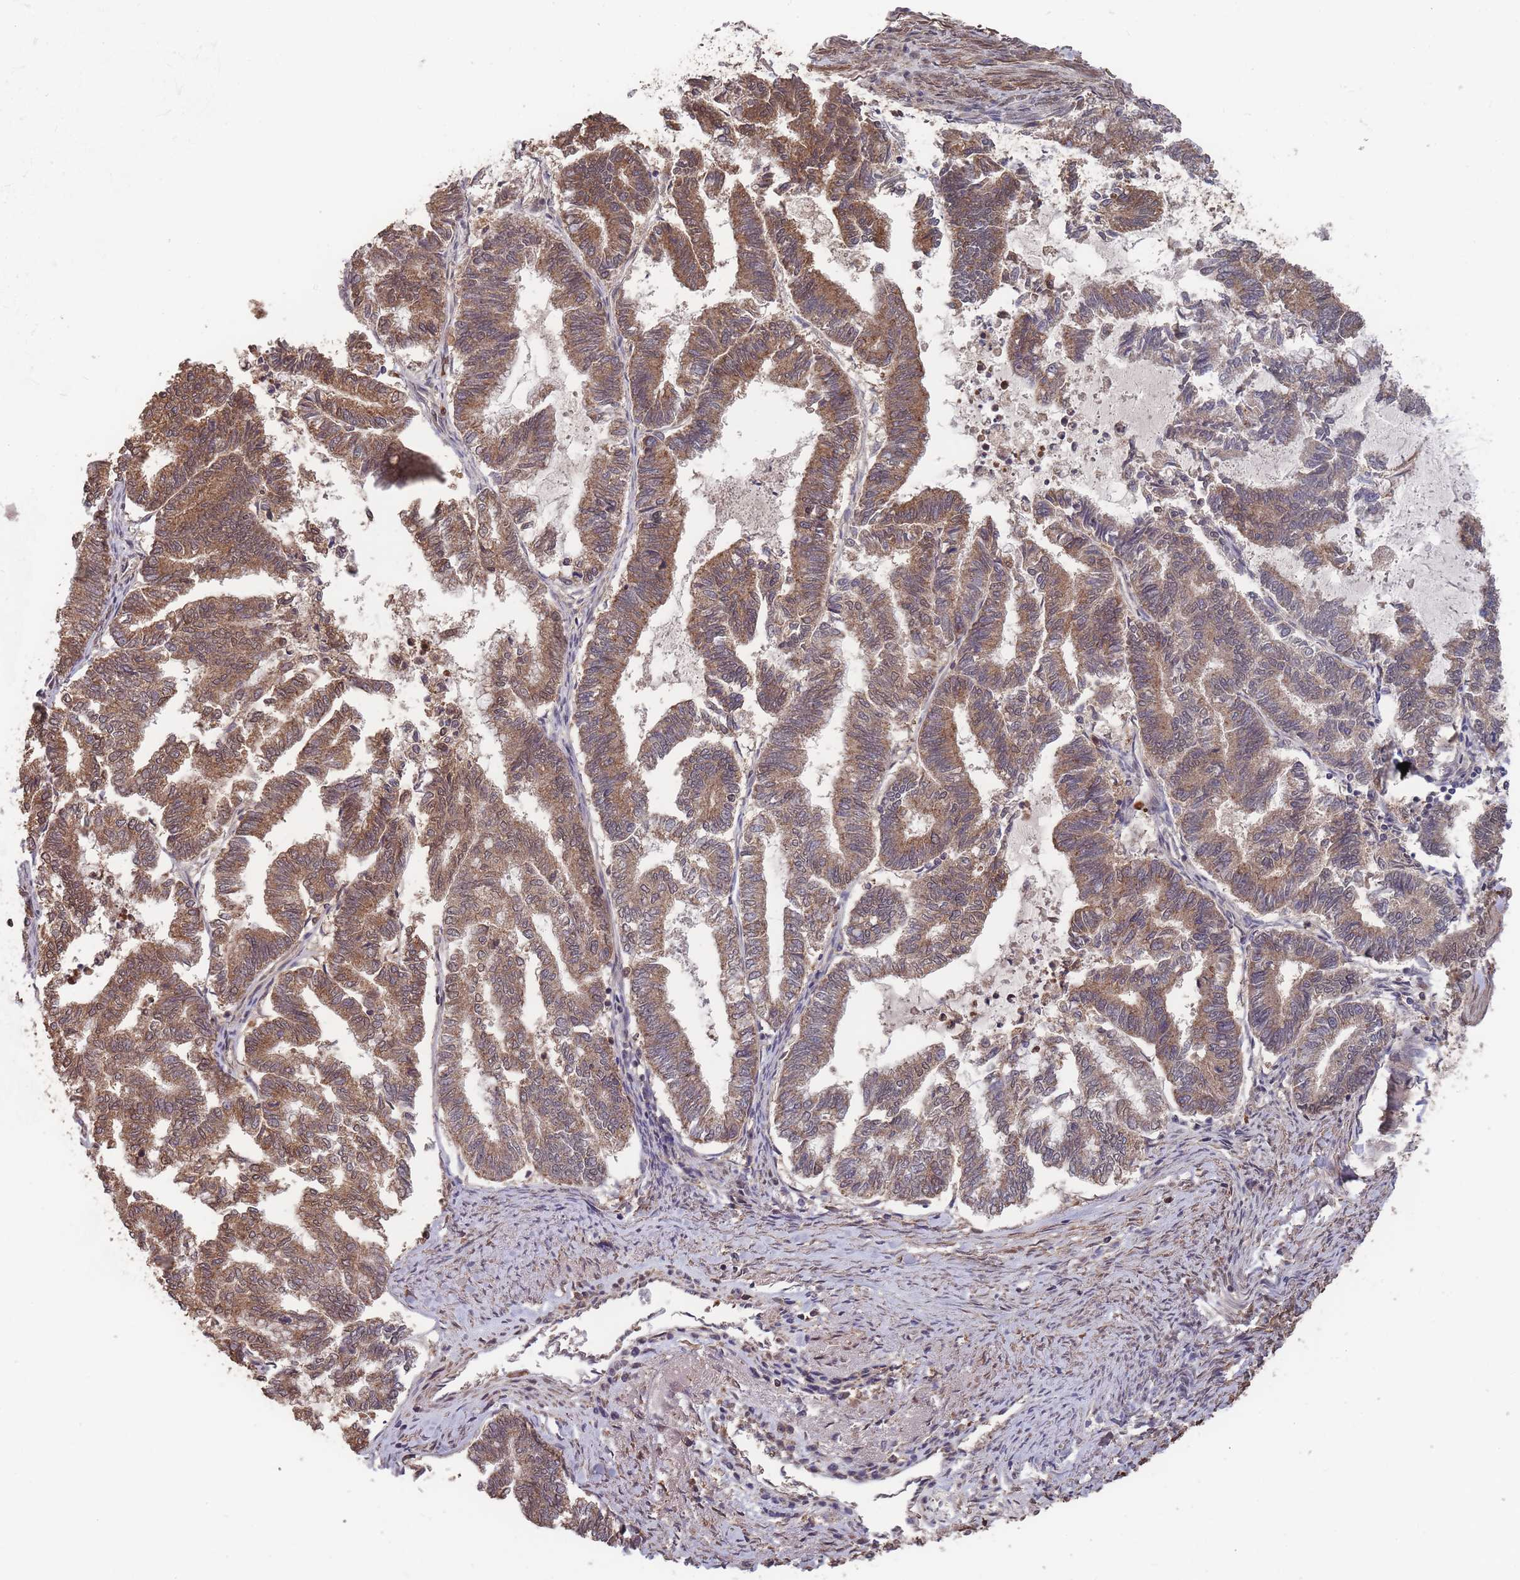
{"staining": {"intensity": "moderate", "quantity": ">75%", "location": "cytoplasmic/membranous"}, "tissue": "endometrial cancer", "cell_type": "Tumor cells", "image_type": "cancer", "snomed": [{"axis": "morphology", "description": "Adenocarcinoma, NOS"}, {"axis": "topography", "description": "Endometrium"}], "caption": "Protein analysis of endometrial cancer tissue exhibits moderate cytoplasmic/membranous staining in approximately >75% of tumor cells. (DAB (3,3'-diaminobenzidine) = brown stain, brightfield microscopy at high magnification).", "gene": "SF3B1", "patient": {"sex": "female", "age": 79}}